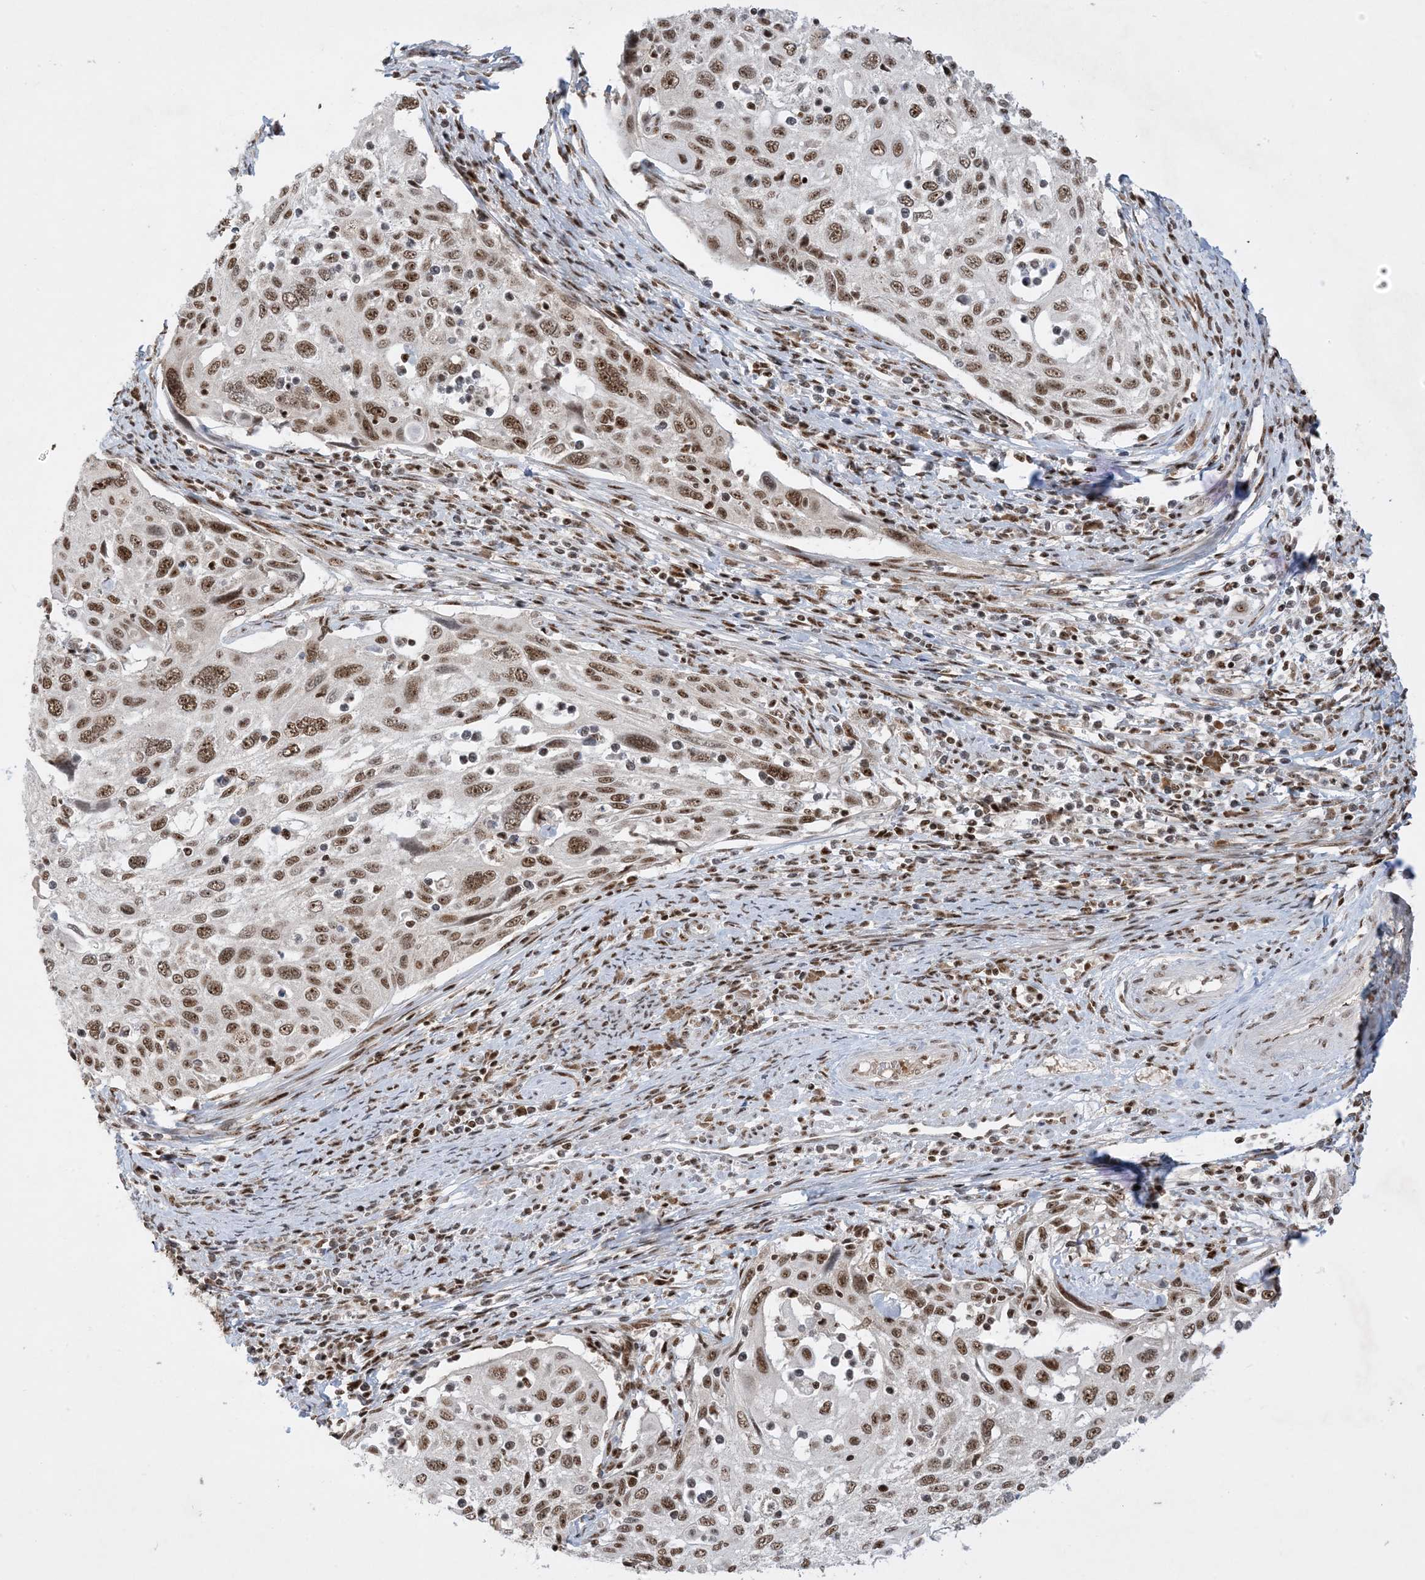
{"staining": {"intensity": "moderate", "quantity": ">75%", "location": "nuclear"}, "tissue": "cervical cancer", "cell_type": "Tumor cells", "image_type": "cancer", "snomed": [{"axis": "morphology", "description": "Squamous cell carcinoma, NOS"}, {"axis": "topography", "description": "Cervix"}], "caption": "Squamous cell carcinoma (cervical) stained with DAB (3,3'-diaminobenzidine) immunohistochemistry (IHC) exhibits medium levels of moderate nuclear expression in approximately >75% of tumor cells. (DAB = brown stain, brightfield microscopy at high magnification).", "gene": "PPIL2", "patient": {"sex": "female", "age": 70}}